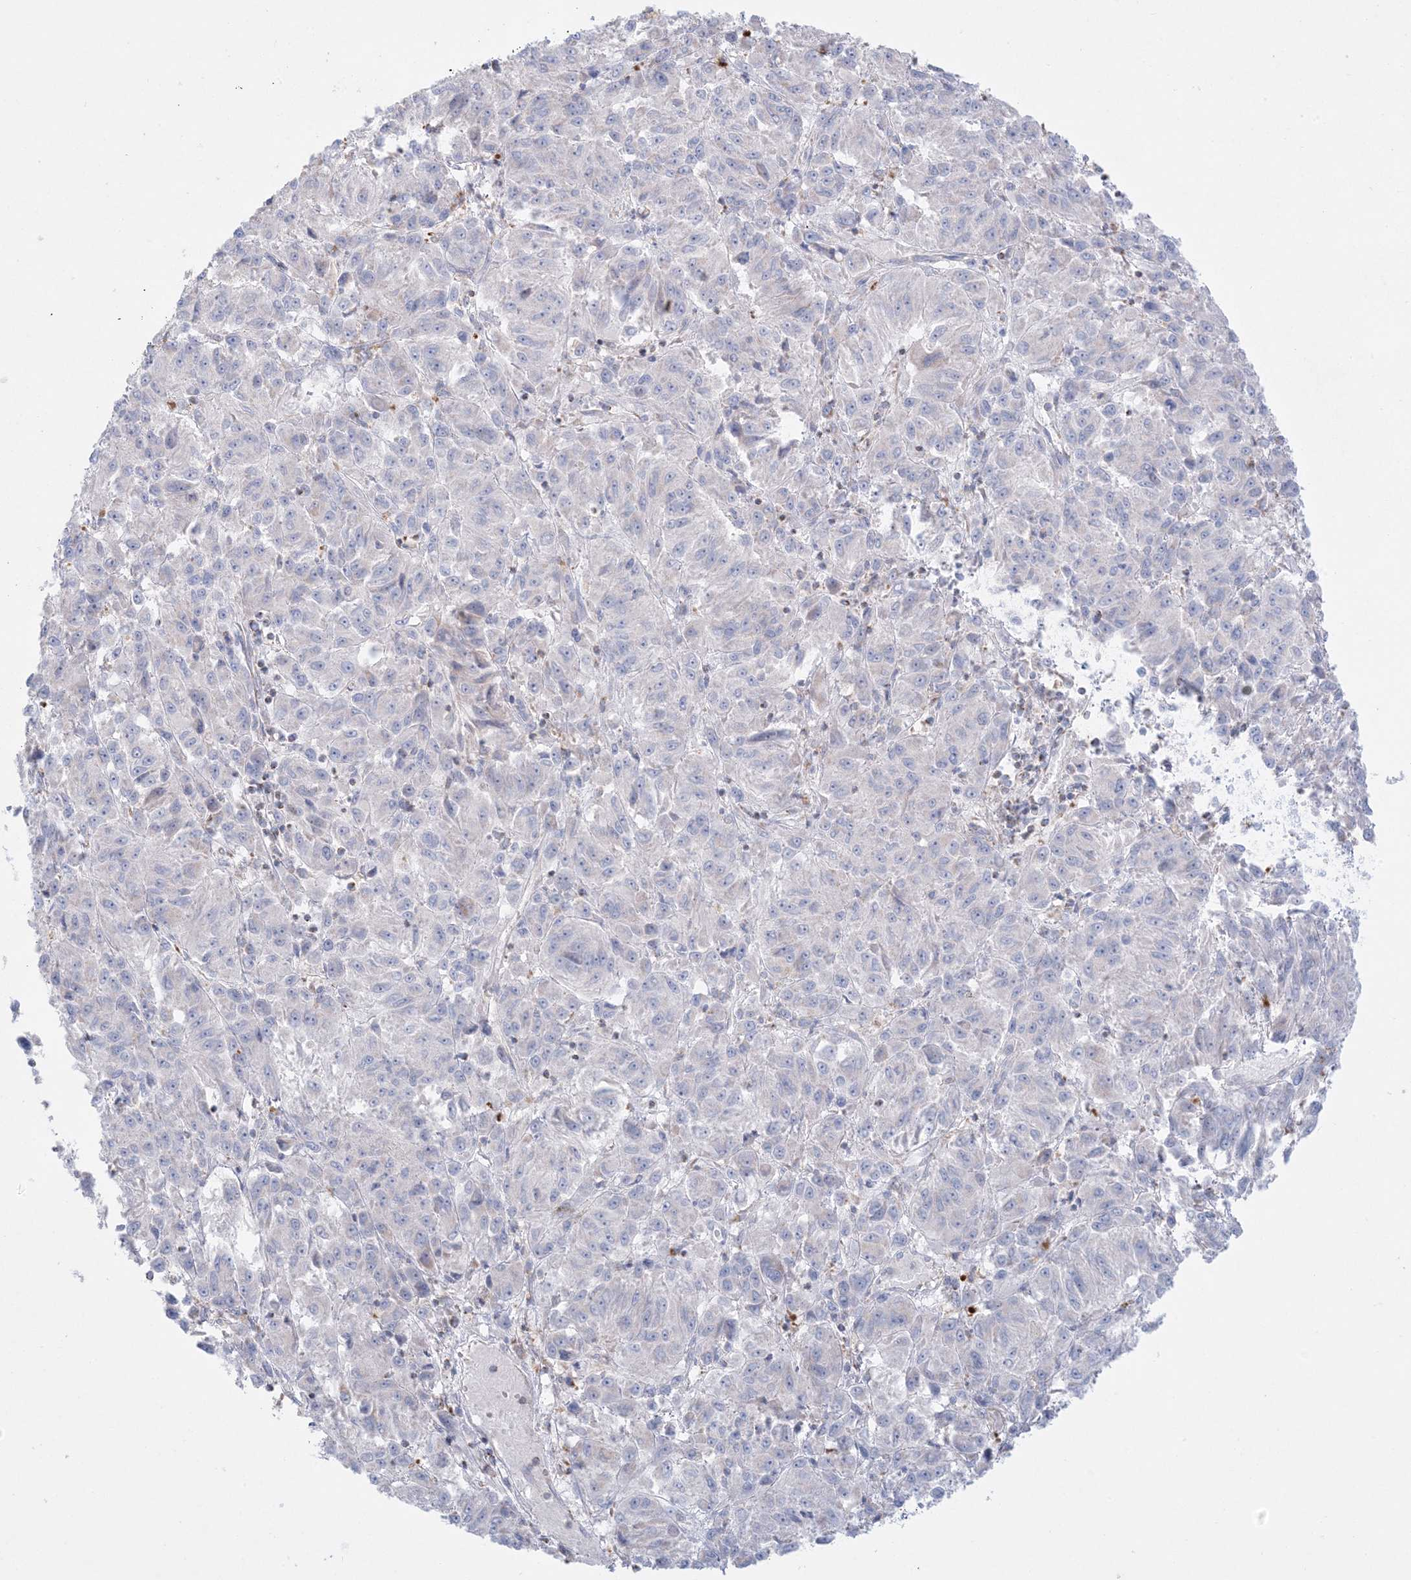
{"staining": {"intensity": "negative", "quantity": "none", "location": "none"}, "tissue": "melanoma", "cell_type": "Tumor cells", "image_type": "cancer", "snomed": [{"axis": "morphology", "description": "Malignant melanoma, Metastatic site"}, {"axis": "topography", "description": "Lung"}], "caption": "Malignant melanoma (metastatic site) was stained to show a protein in brown. There is no significant expression in tumor cells. (Immunohistochemistry, brightfield microscopy, high magnification).", "gene": "KCTD6", "patient": {"sex": "male", "age": 64}}